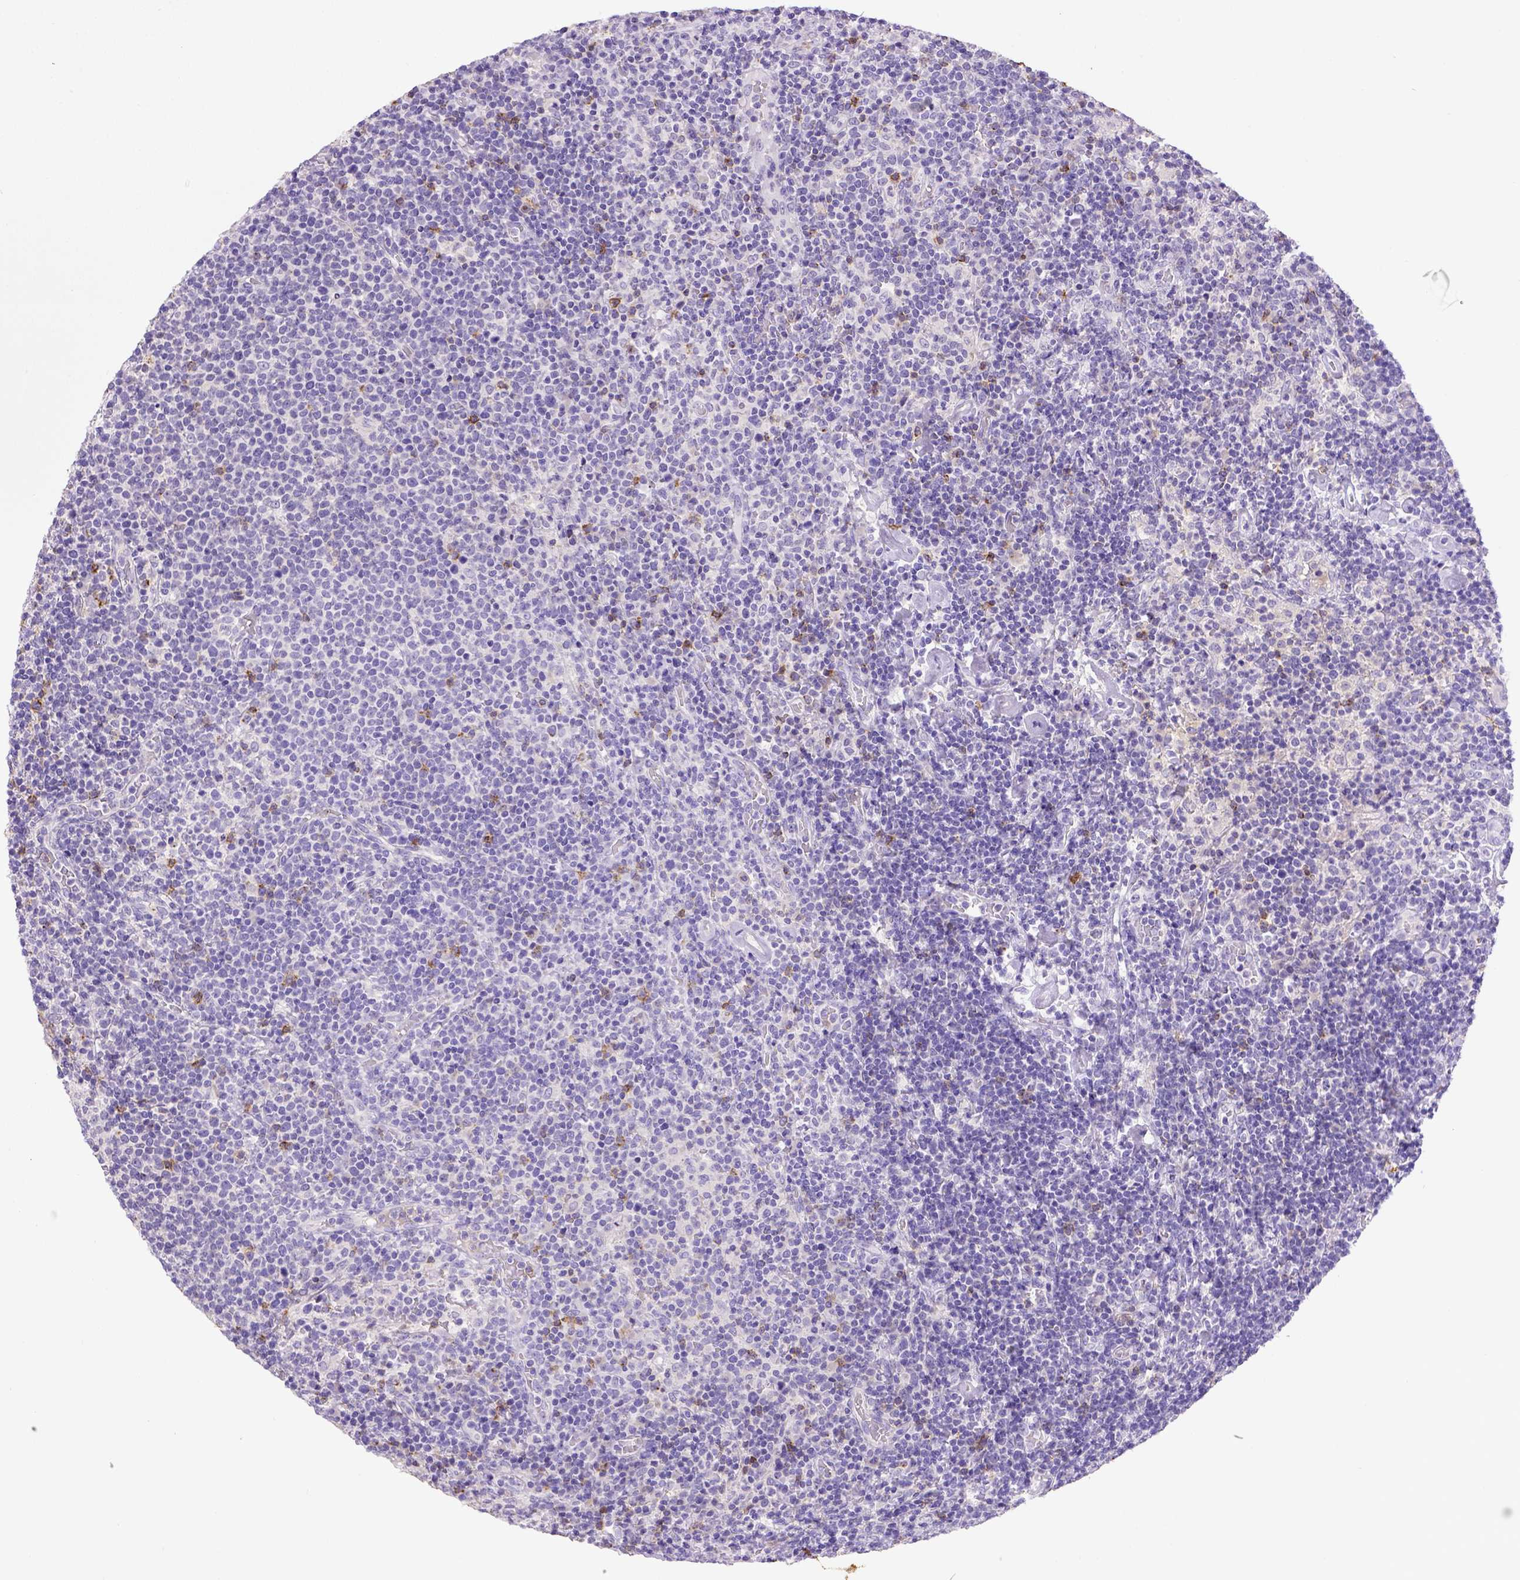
{"staining": {"intensity": "negative", "quantity": "none", "location": "none"}, "tissue": "lymphoma", "cell_type": "Tumor cells", "image_type": "cancer", "snomed": [{"axis": "morphology", "description": "Malignant lymphoma, non-Hodgkin's type, High grade"}, {"axis": "topography", "description": "Lymph node"}], "caption": "High magnification brightfield microscopy of lymphoma stained with DAB (brown) and counterstained with hematoxylin (blue): tumor cells show no significant positivity.", "gene": "B3GAT1", "patient": {"sex": "male", "age": 61}}